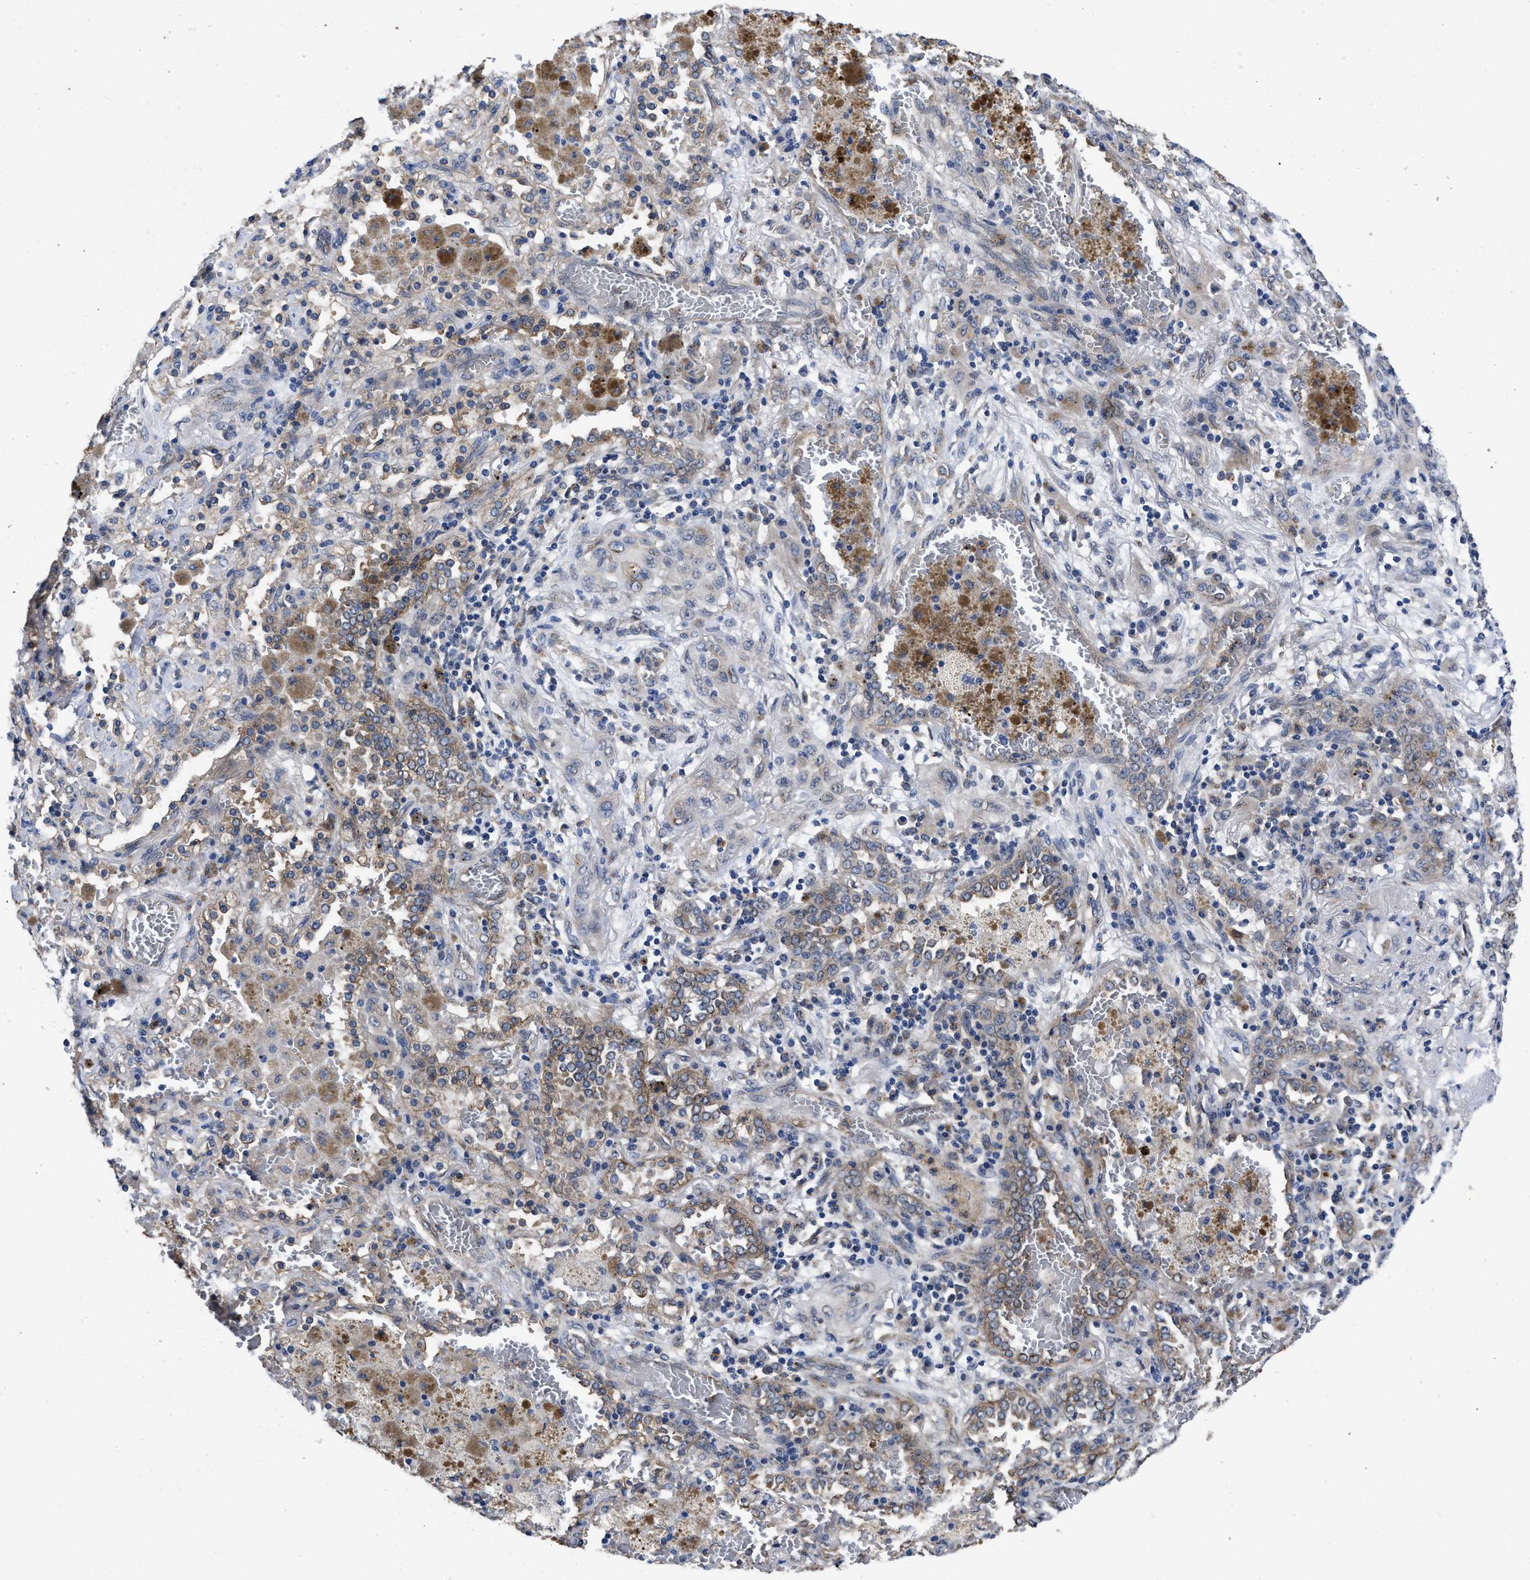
{"staining": {"intensity": "weak", "quantity": "<25%", "location": "cytoplasmic/membranous"}, "tissue": "lung cancer", "cell_type": "Tumor cells", "image_type": "cancer", "snomed": [{"axis": "morphology", "description": "Squamous cell carcinoma, NOS"}, {"axis": "topography", "description": "Lung"}], "caption": "Immunohistochemistry micrograph of human lung cancer (squamous cell carcinoma) stained for a protein (brown), which shows no positivity in tumor cells.", "gene": "PKD2", "patient": {"sex": "female", "age": 47}}